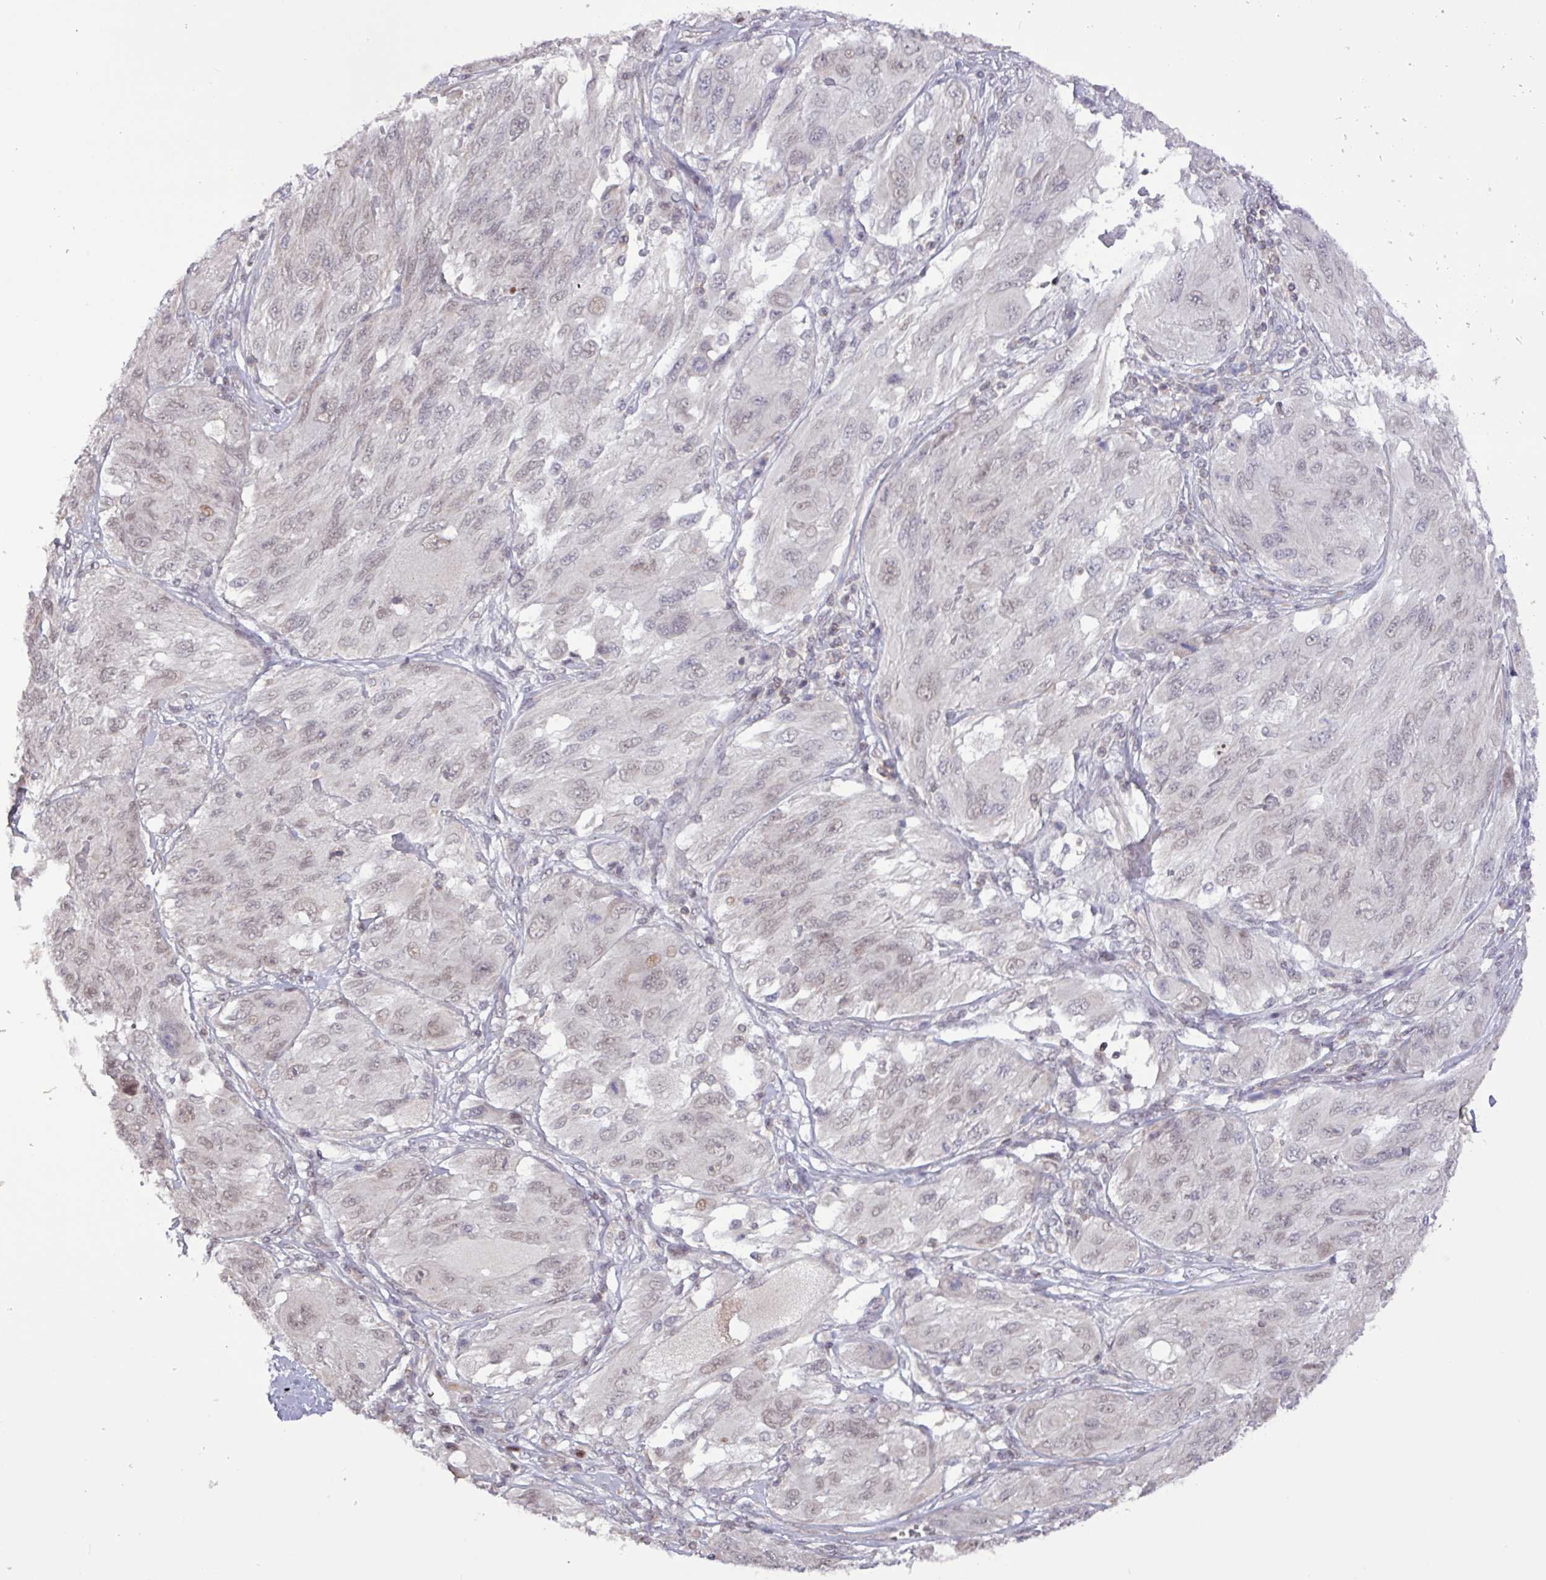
{"staining": {"intensity": "weak", "quantity": "25%-75%", "location": "nuclear"}, "tissue": "melanoma", "cell_type": "Tumor cells", "image_type": "cancer", "snomed": [{"axis": "morphology", "description": "Malignant melanoma, NOS"}, {"axis": "topography", "description": "Skin"}], "caption": "About 25%-75% of tumor cells in malignant melanoma reveal weak nuclear protein expression as visualized by brown immunohistochemical staining.", "gene": "RTL3", "patient": {"sex": "female", "age": 91}}